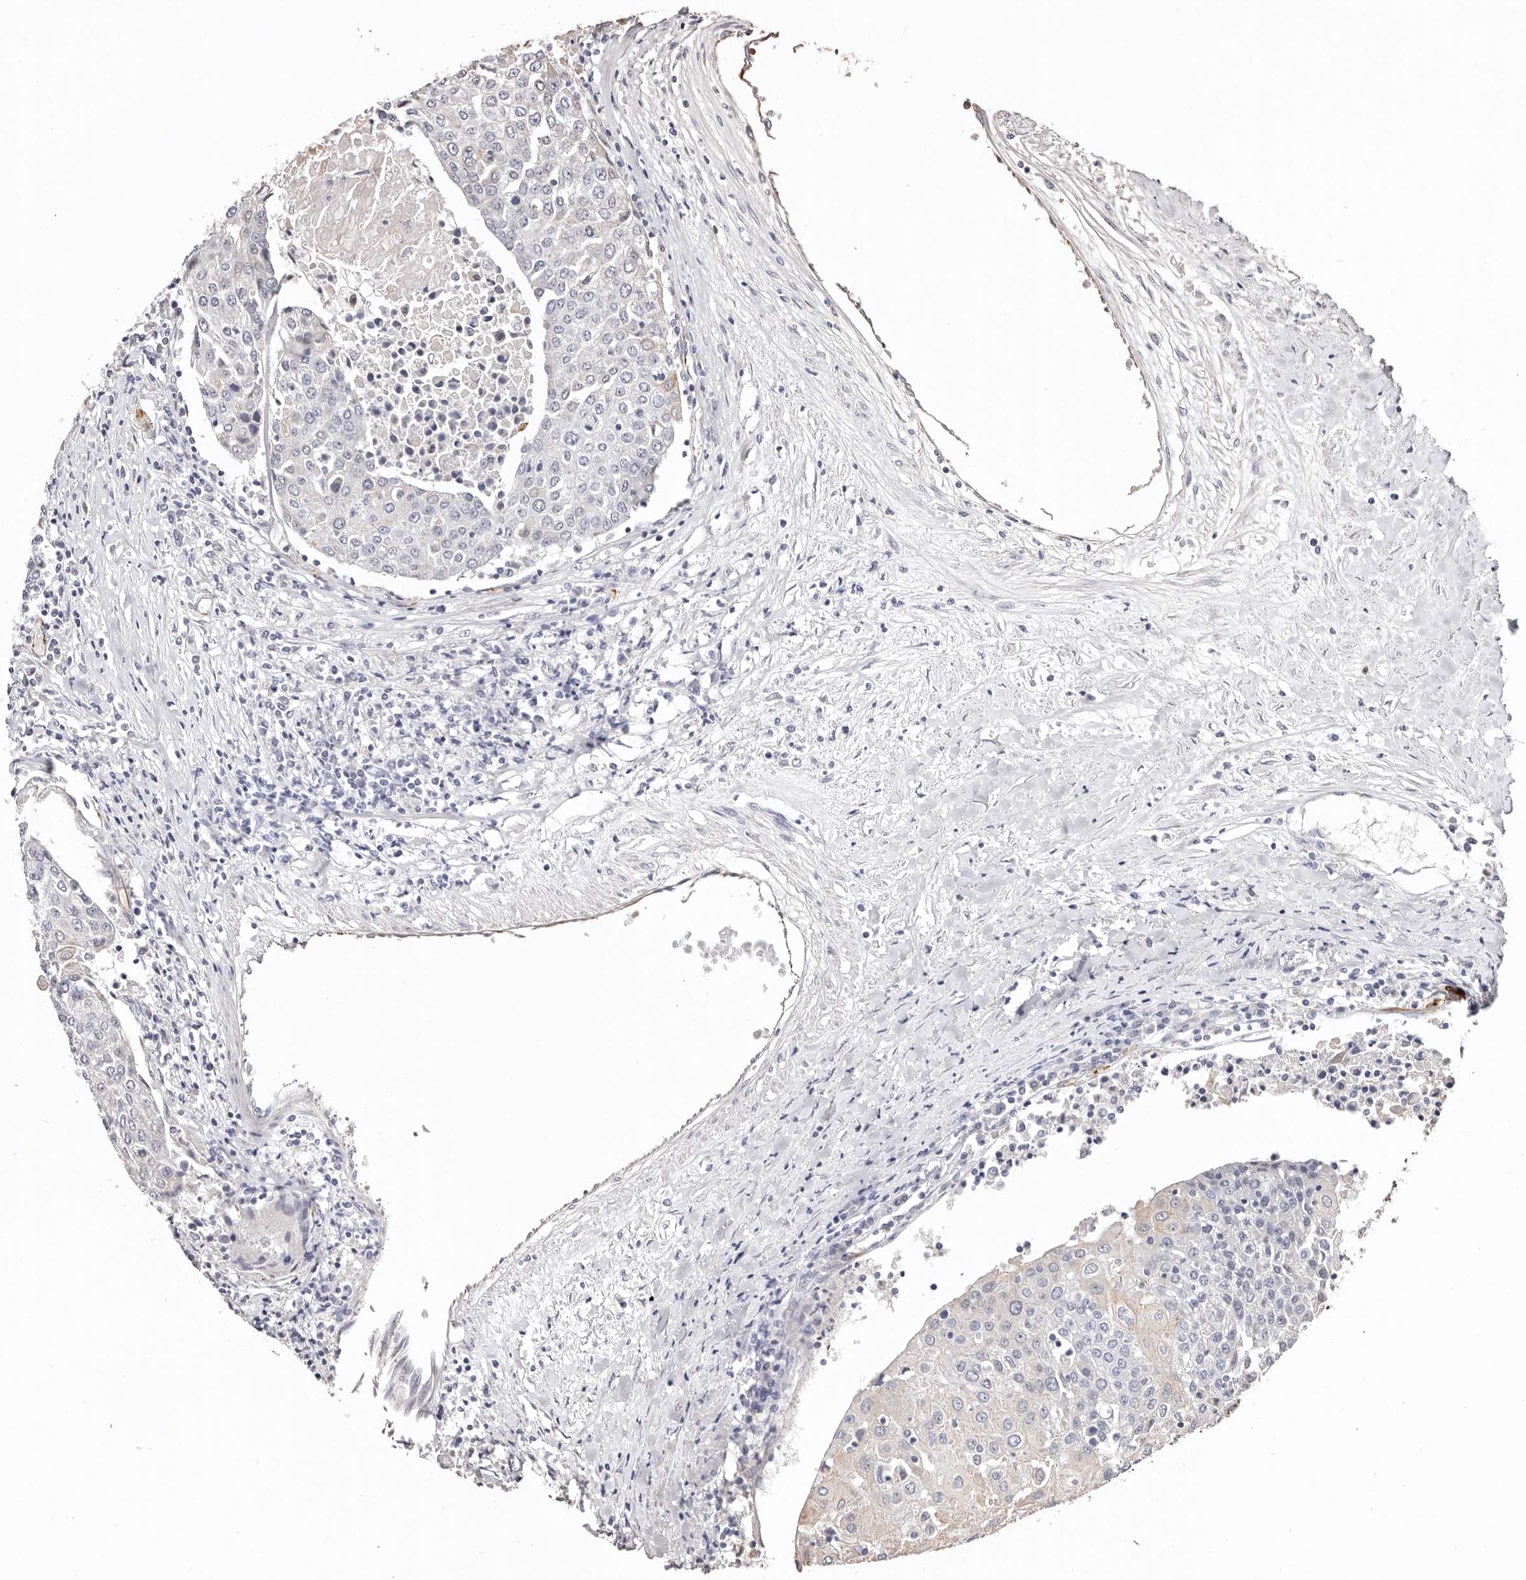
{"staining": {"intensity": "negative", "quantity": "none", "location": "none"}, "tissue": "urothelial cancer", "cell_type": "Tumor cells", "image_type": "cancer", "snomed": [{"axis": "morphology", "description": "Urothelial carcinoma, High grade"}, {"axis": "topography", "description": "Urinary bladder"}], "caption": "An image of human high-grade urothelial carcinoma is negative for staining in tumor cells. (DAB IHC, high magnification).", "gene": "ZNF557", "patient": {"sex": "female", "age": 85}}